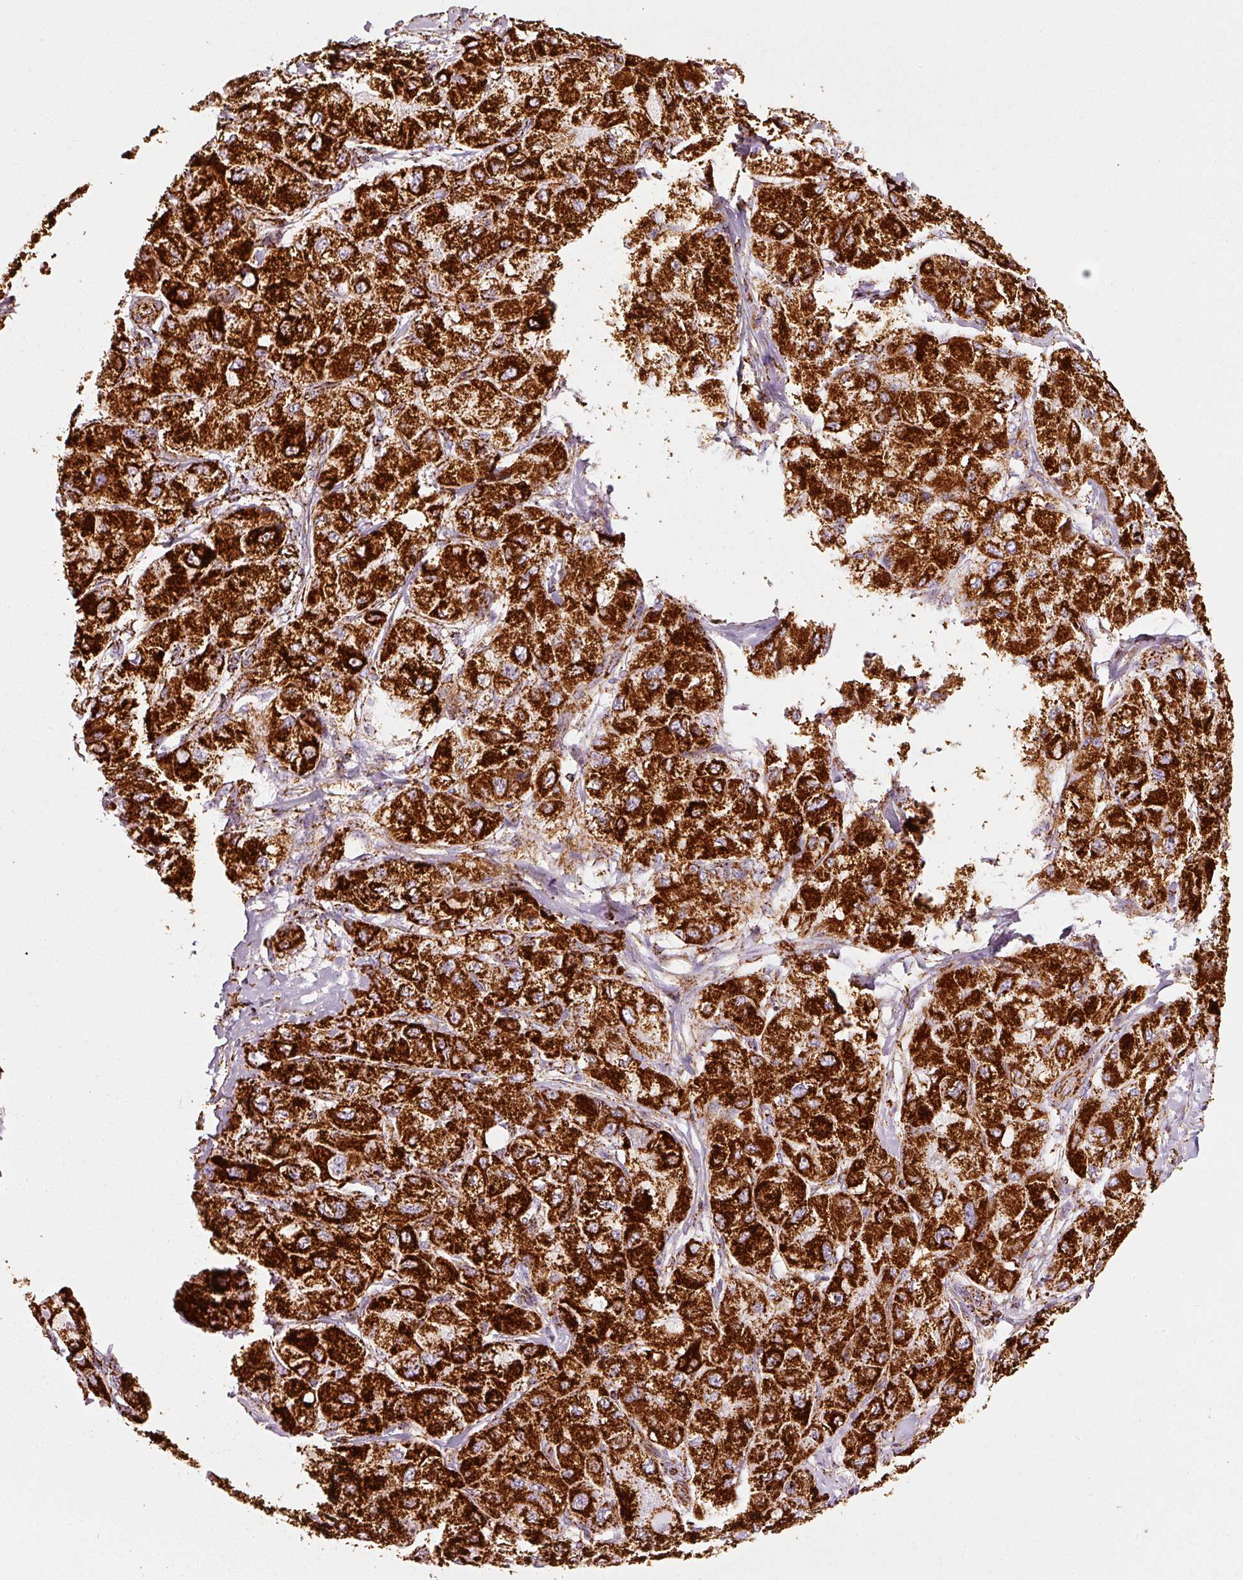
{"staining": {"intensity": "strong", "quantity": ">75%", "location": "cytoplasmic/membranous"}, "tissue": "liver cancer", "cell_type": "Tumor cells", "image_type": "cancer", "snomed": [{"axis": "morphology", "description": "Carcinoma, Hepatocellular, NOS"}, {"axis": "topography", "description": "Liver"}], "caption": "DAB (3,3'-diaminobenzidine) immunohistochemical staining of human liver hepatocellular carcinoma exhibits strong cytoplasmic/membranous protein staining in approximately >75% of tumor cells. The staining is performed using DAB (3,3'-diaminobenzidine) brown chromogen to label protein expression. The nuclei are counter-stained blue using hematoxylin.", "gene": "MT-CO2", "patient": {"sex": "male", "age": 80}}